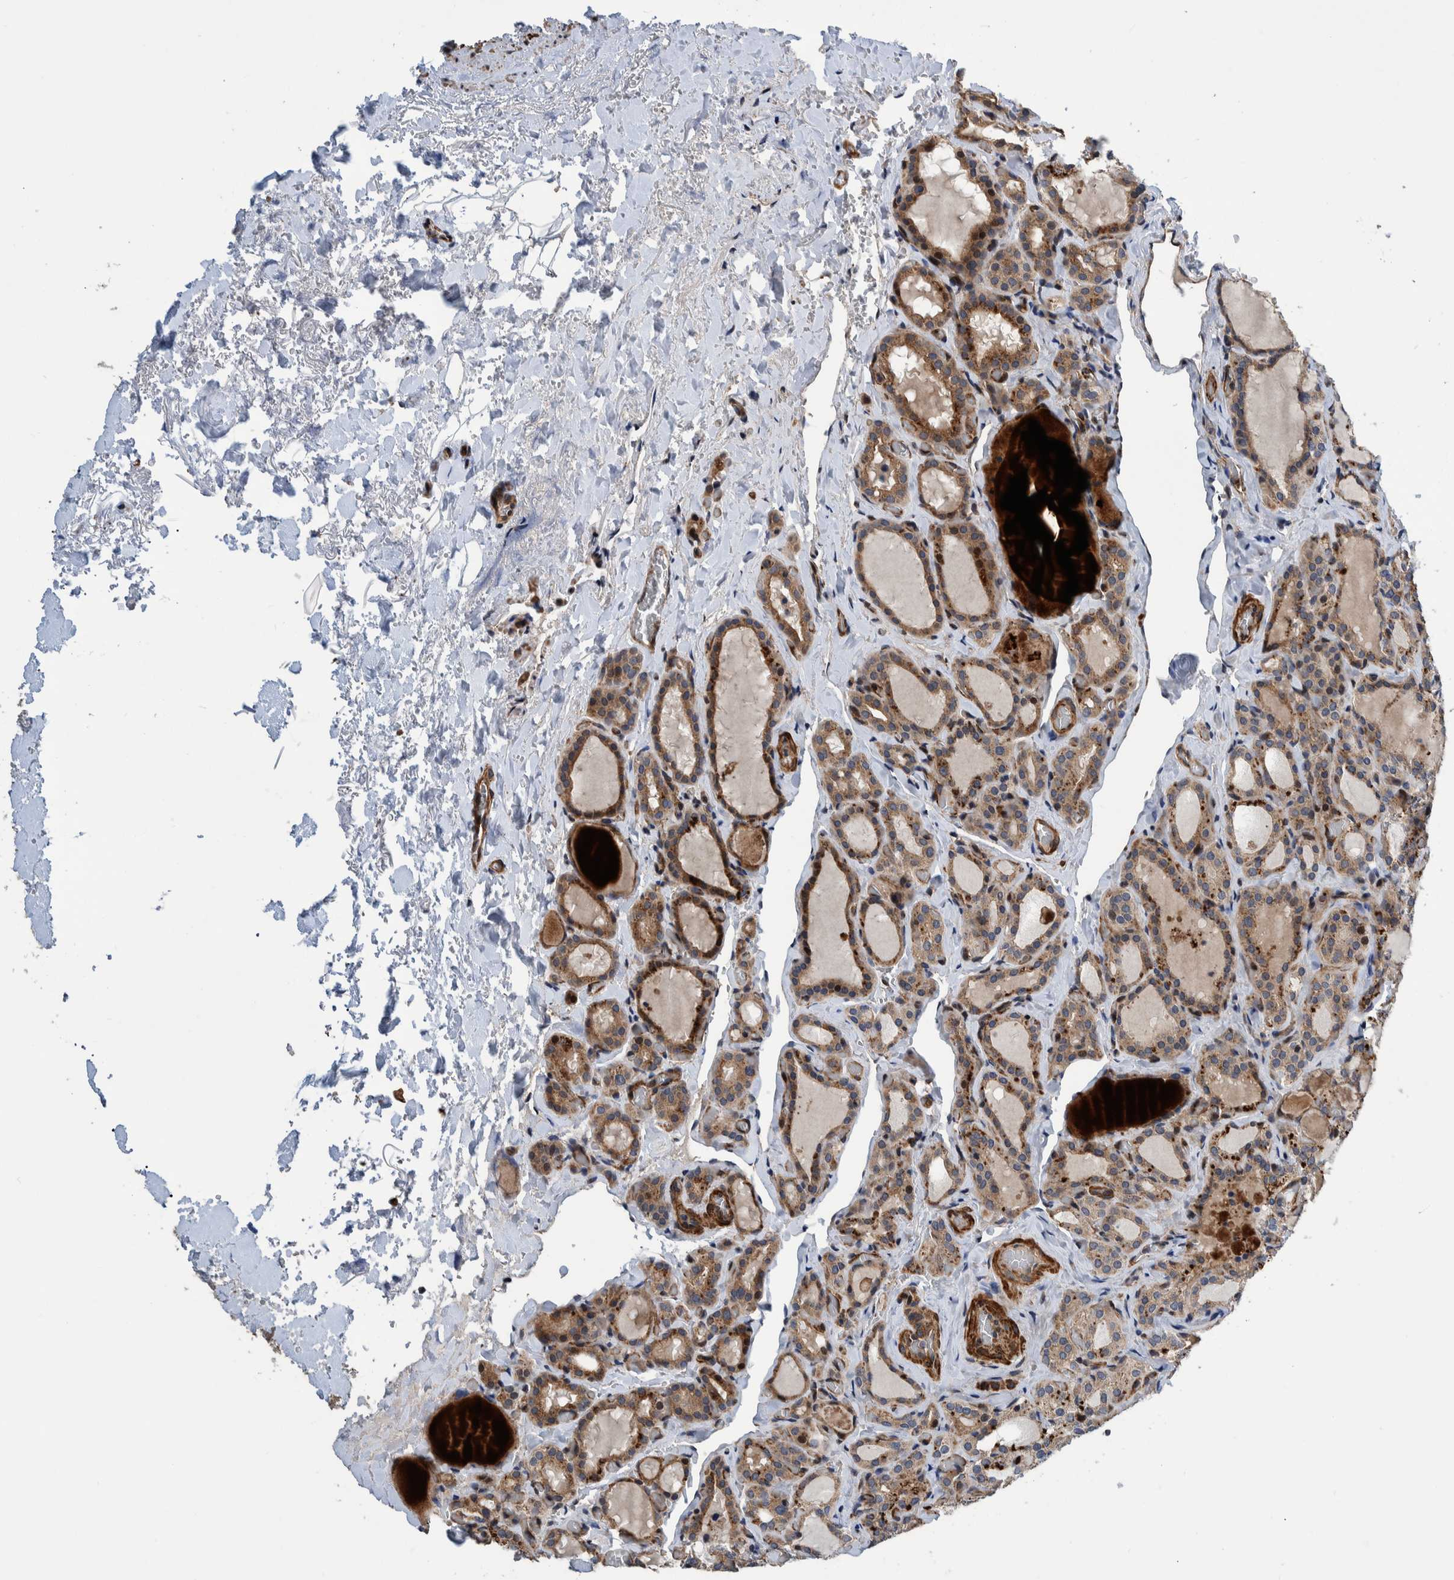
{"staining": {"intensity": "moderate", "quantity": ">75%", "location": "cytoplasmic/membranous"}, "tissue": "parathyroid gland", "cell_type": "Glandular cells", "image_type": "normal", "snomed": [{"axis": "morphology", "description": "Normal tissue, NOS"}, {"axis": "morphology", "description": "Adenoma, NOS"}, {"axis": "topography", "description": "Parathyroid gland"}], "caption": "An immunohistochemistry micrograph of unremarkable tissue is shown. Protein staining in brown shows moderate cytoplasmic/membranous positivity in parathyroid gland within glandular cells.", "gene": "GRPEL2", "patient": {"sex": "female", "age": 58}}